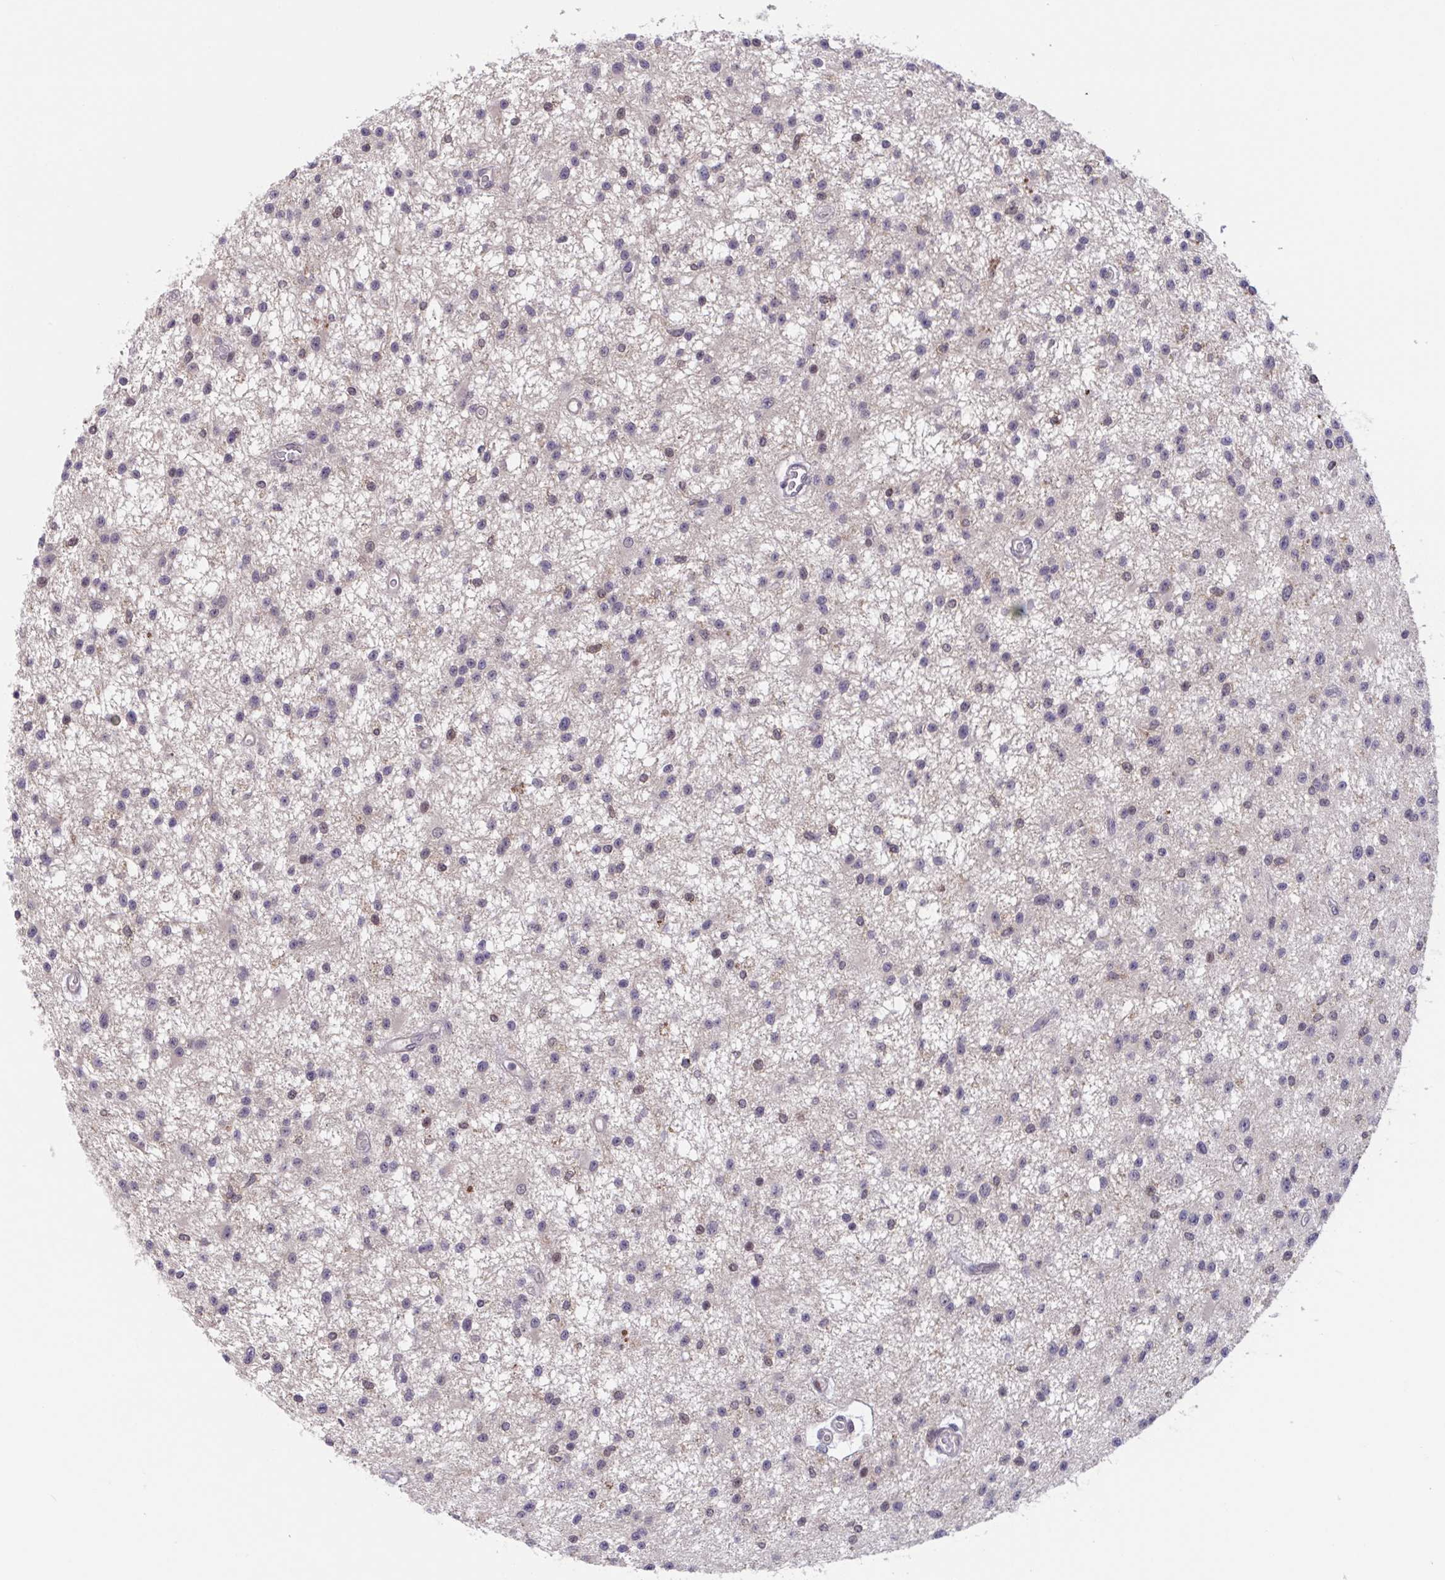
{"staining": {"intensity": "weak", "quantity": "<25%", "location": "nuclear"}, "tissue": "glioma", "cell_type": "Tumor cells", "image_type": "cancer", "snomed": [{"axis": "morphology", "description": "Glioma, malignant, Low grade"}, {"axis": "topography", "description": "Brain"}], "caption": "Malignant glioma (low-grade) was stained to show a protein in brown. There is no significant expression in tumor cells.", "gene": "RIOK1", "patient": {"sex": "male", "age": 43}}